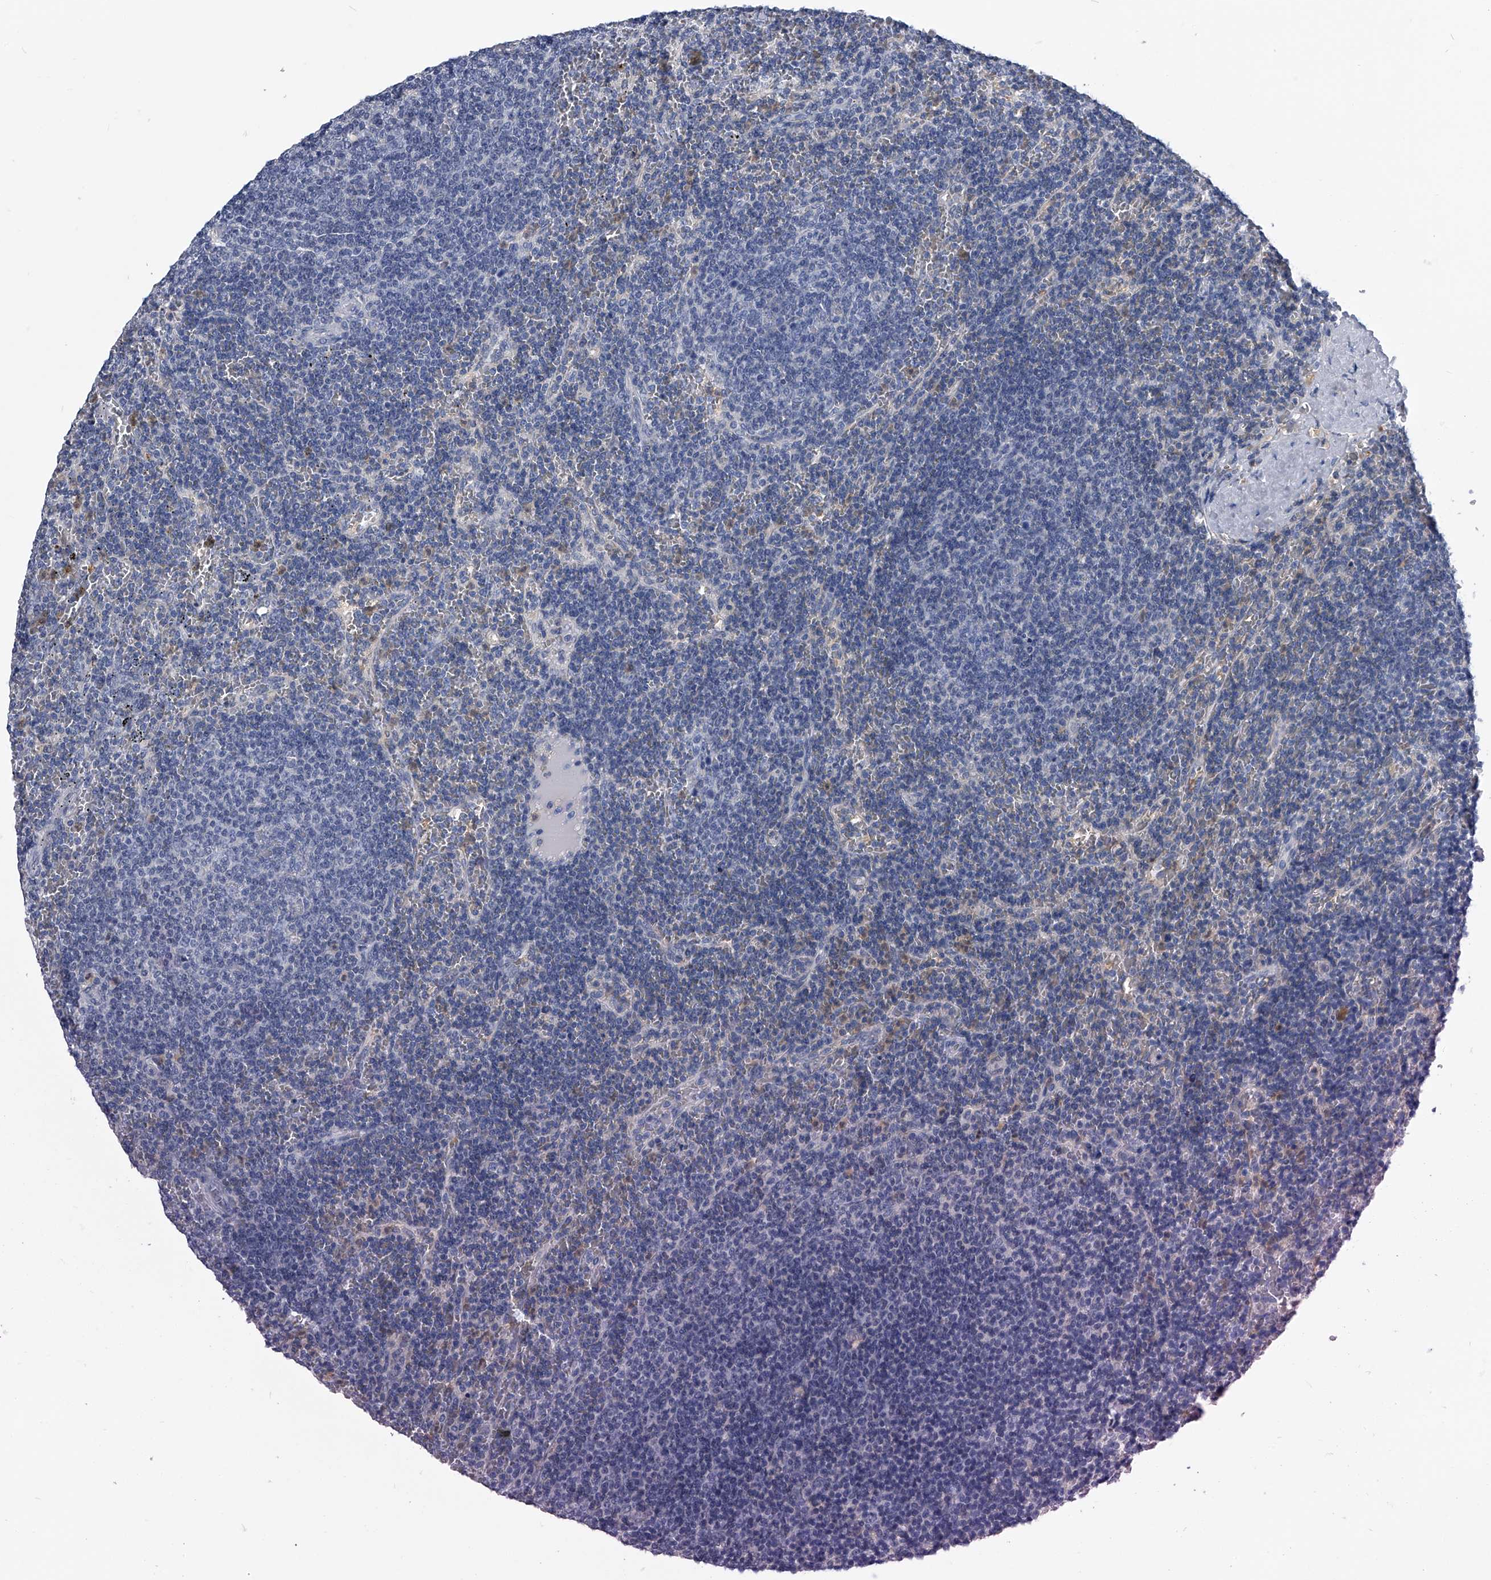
{"staining": {"intensity": "negative", "quantity": "none", "location": "none"}, "tissue": "lymphoma", "cell_type": "Tumor cells", "image_type": "cancer", "snomed": [{"axis": "morphology", "description": "Malignant lymphoma, non-Hodgkin's type, Low grade"}, {"axis": "topography", "description": "Spleen"}], "caption": "This is a micrograph of immunohistochemistry (IHC) staining of low-grade malignant lymphoma, non-Hodgkin's type, which shows no expression in tumor cells.", "gene": "PDXK", "patient": {"sex": "female", "age": 50}}